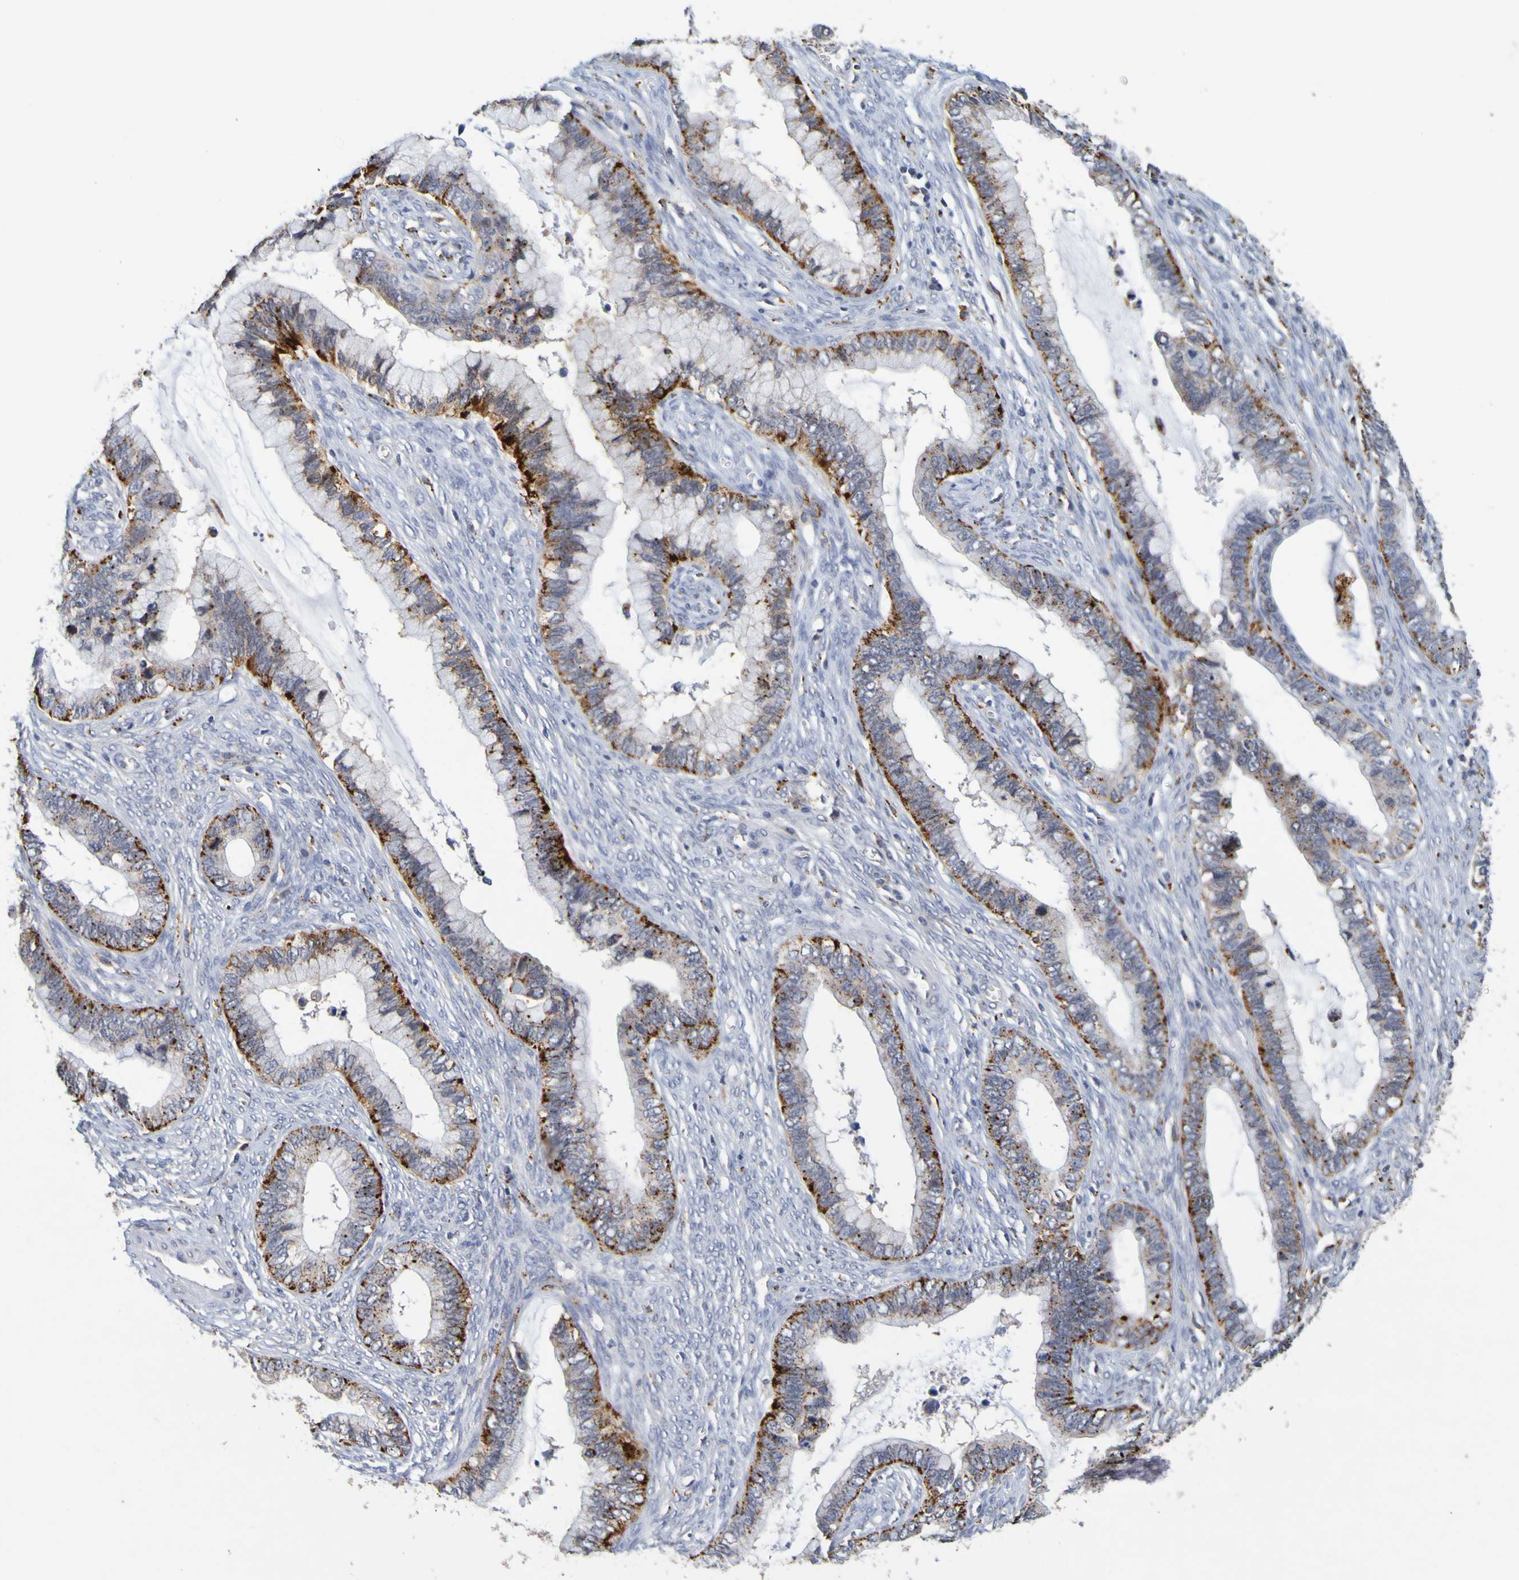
{"staining": {"intensity": "strong", "quantity": ">75%", "location": "cytoplasmic/membranous"}, "tissue": "cervical cancer", "cell_type": "Tumor cells", "image_type": "cancer", "snomed": [{"axis": "morphology", "description": "Adenocarcinoma, NOS"}, {"axis": "topography", "description": "Cervix"}], "caption": "About >75% of tumor cells in human cervical adenocarcinoma show strong cytoplasmic/membranous protein staining as visualized by brown immunohistochemical staining.", "gene": "TPH1", "patient": {"sex": "female", "age": 44}}